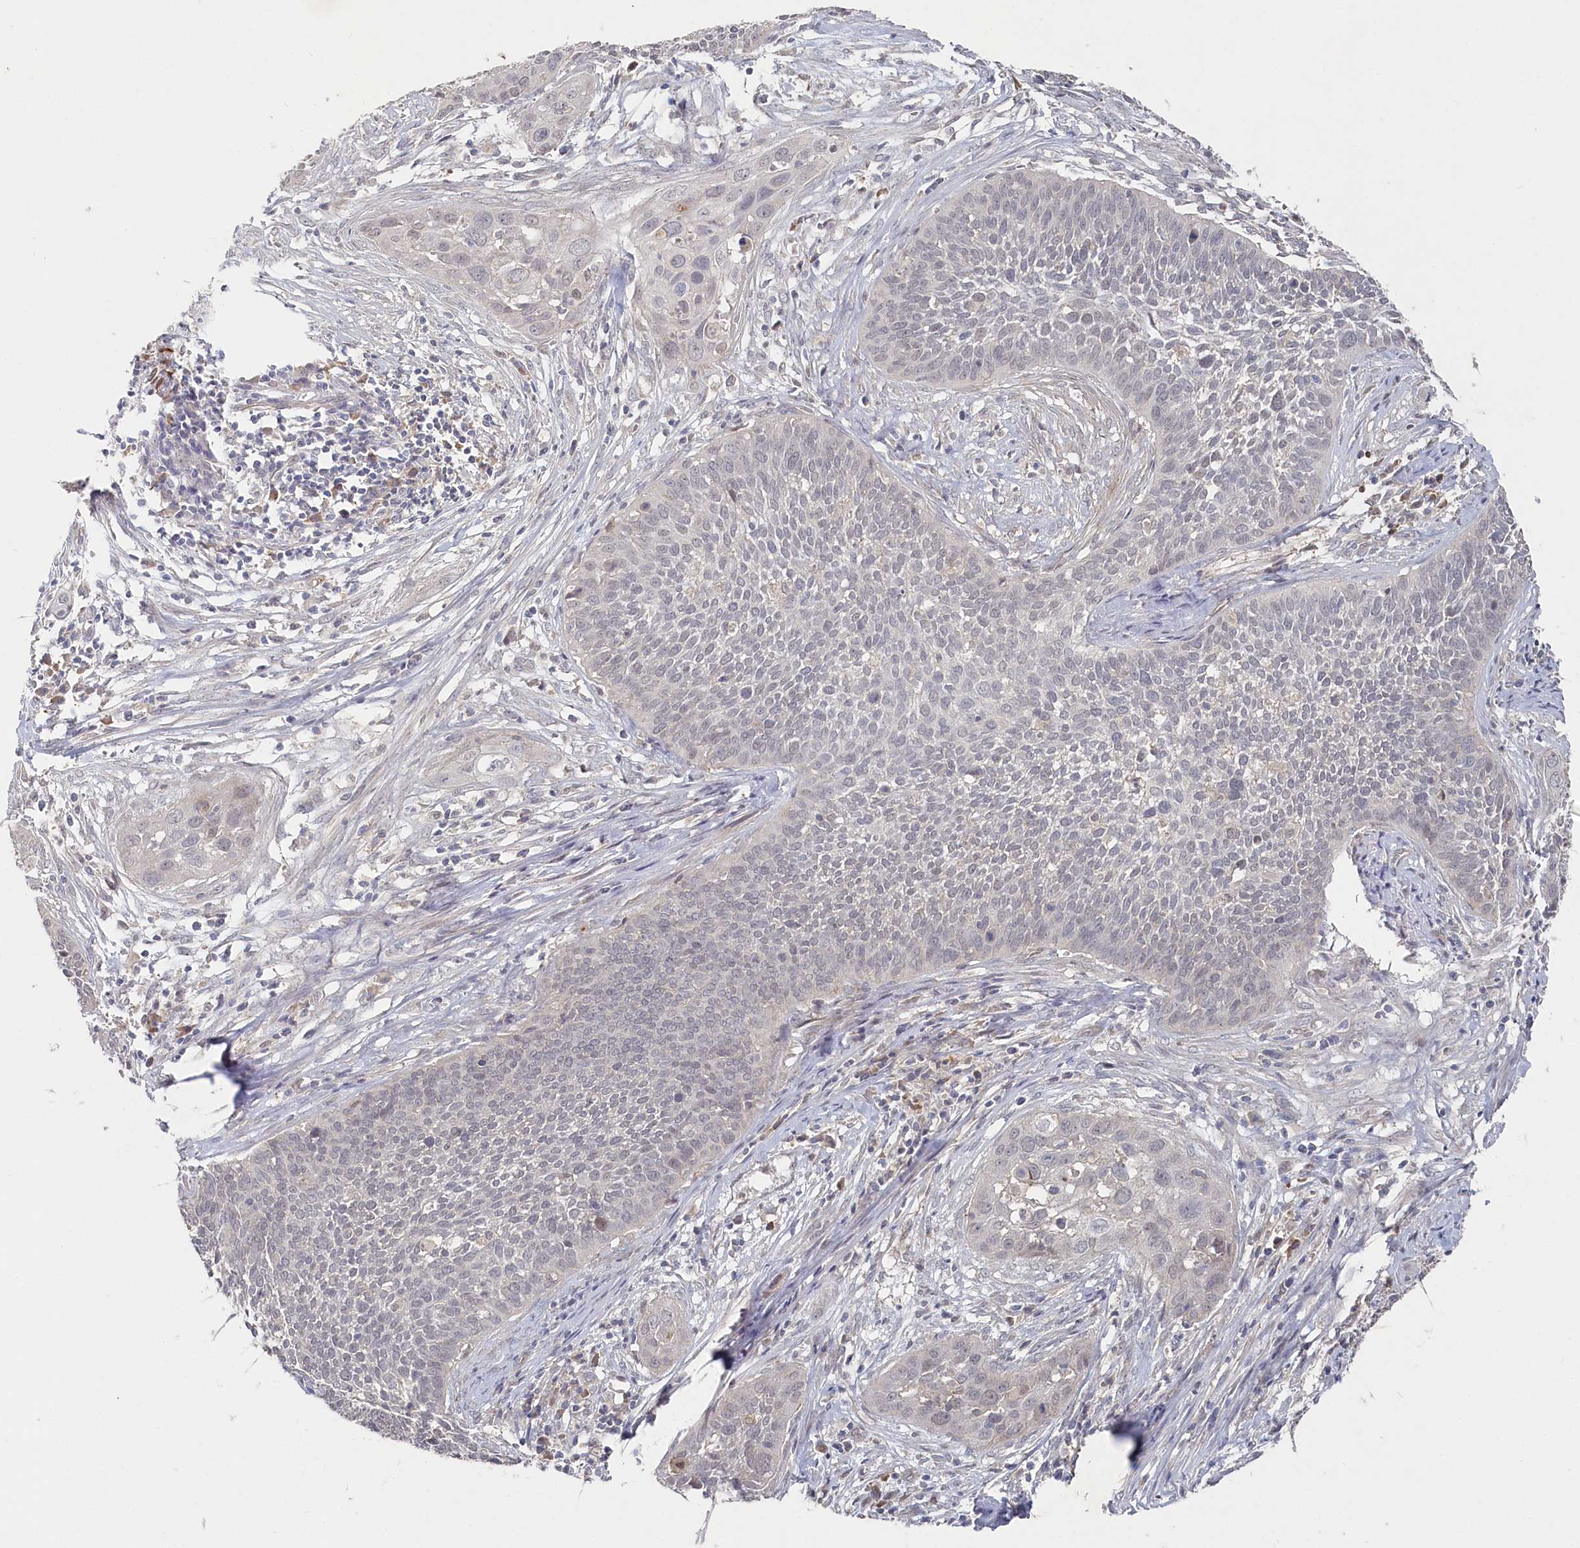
{"staining": {"intensity": "negative", "quantity": "none", "location": "none"}, "tissue": "cervical cancer", "cell_type": "Tumor cells", "image_type": "cancer", "snomed": [{"axis": "morphology", "description": "Squamous cell carcinoma, NOS"}, {"axis": "topography", "description": "Cervix"}], "caption": "Immunohistochemical staining of human squamous cell carcinoma (cervical) displays no significant positivity in tumor cells.", "gene": "TGFBRAP1", "patient": {"sex": "female", "age": 34}}